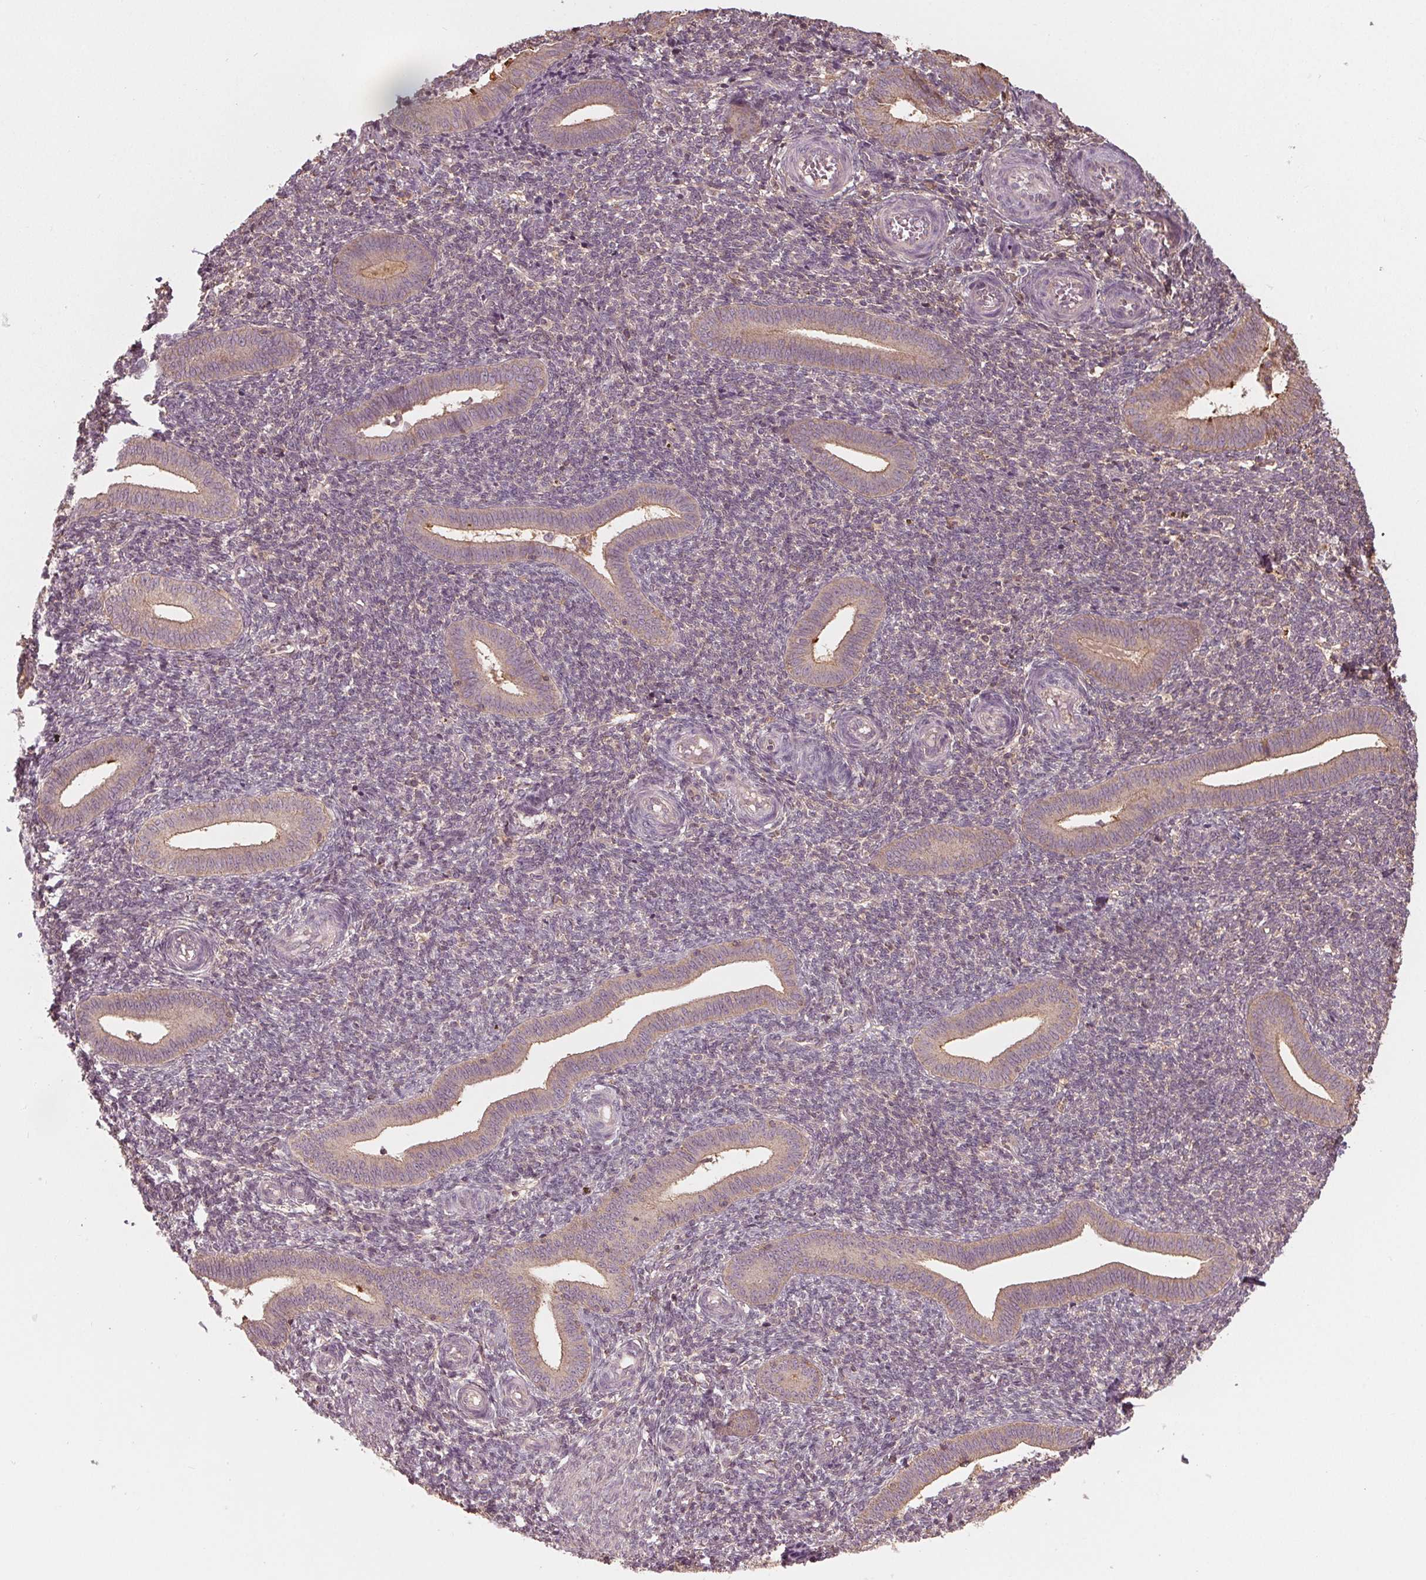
{"staining": {"intensity": "weak", "quantity": "<25%", "location": "cytoplasmic/membranous"}, "tissue": "endometrium", "cell_type": "Cells in endometrial stroma", "image_type": "normal", "snomed": [{"axis": "morphology", "description": "Normal tissue, NOS"}, {"axis": "topography", "description": "Endometrium"}], "caption": "Immunohistochemical staining of unremarkable human endometrium shows no significant staining in cells in endometrial stroma. Nuclei are stained in blue.", "gene": "GNB2", "patient": {"sex": "female", "age": 25}}